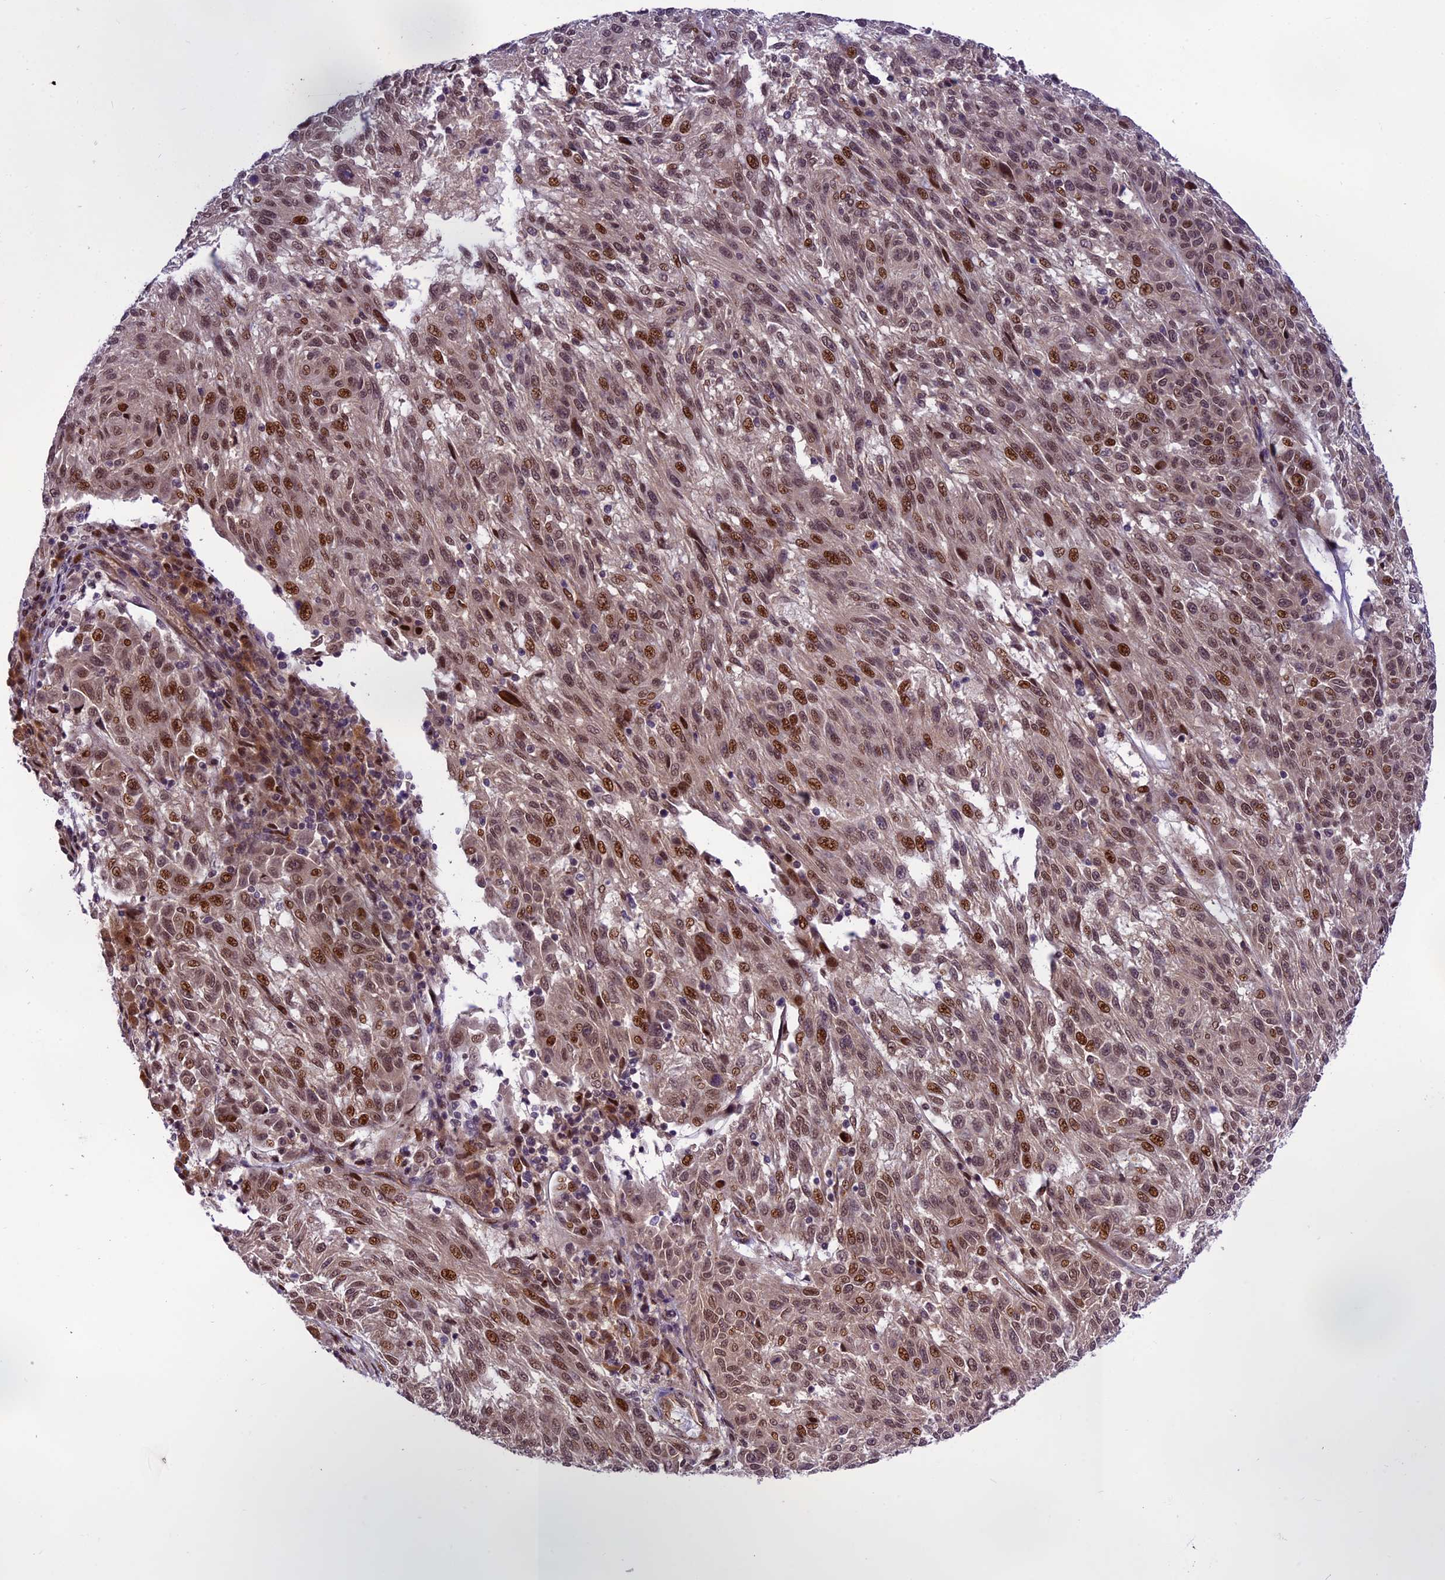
{"staining": {"intensity": "strong", "quantity": ">75%", "location": "nuclear"}, "tissue": "melanoma", "cell_type": "Tumor cells", "image_type": "cancer", "snomed": [{"axis": "morphology", "description": "Malignant melanoma, NOS"}, {"axis": "topography", "description": "Skin"}], "caption": "Immunohistochemical staining of melanoma displays high levels of strong nuclear protein expression in about >75% of tumor cells.", "gene": "NEK8", "patient": {"sex": "male", "age": 53}}